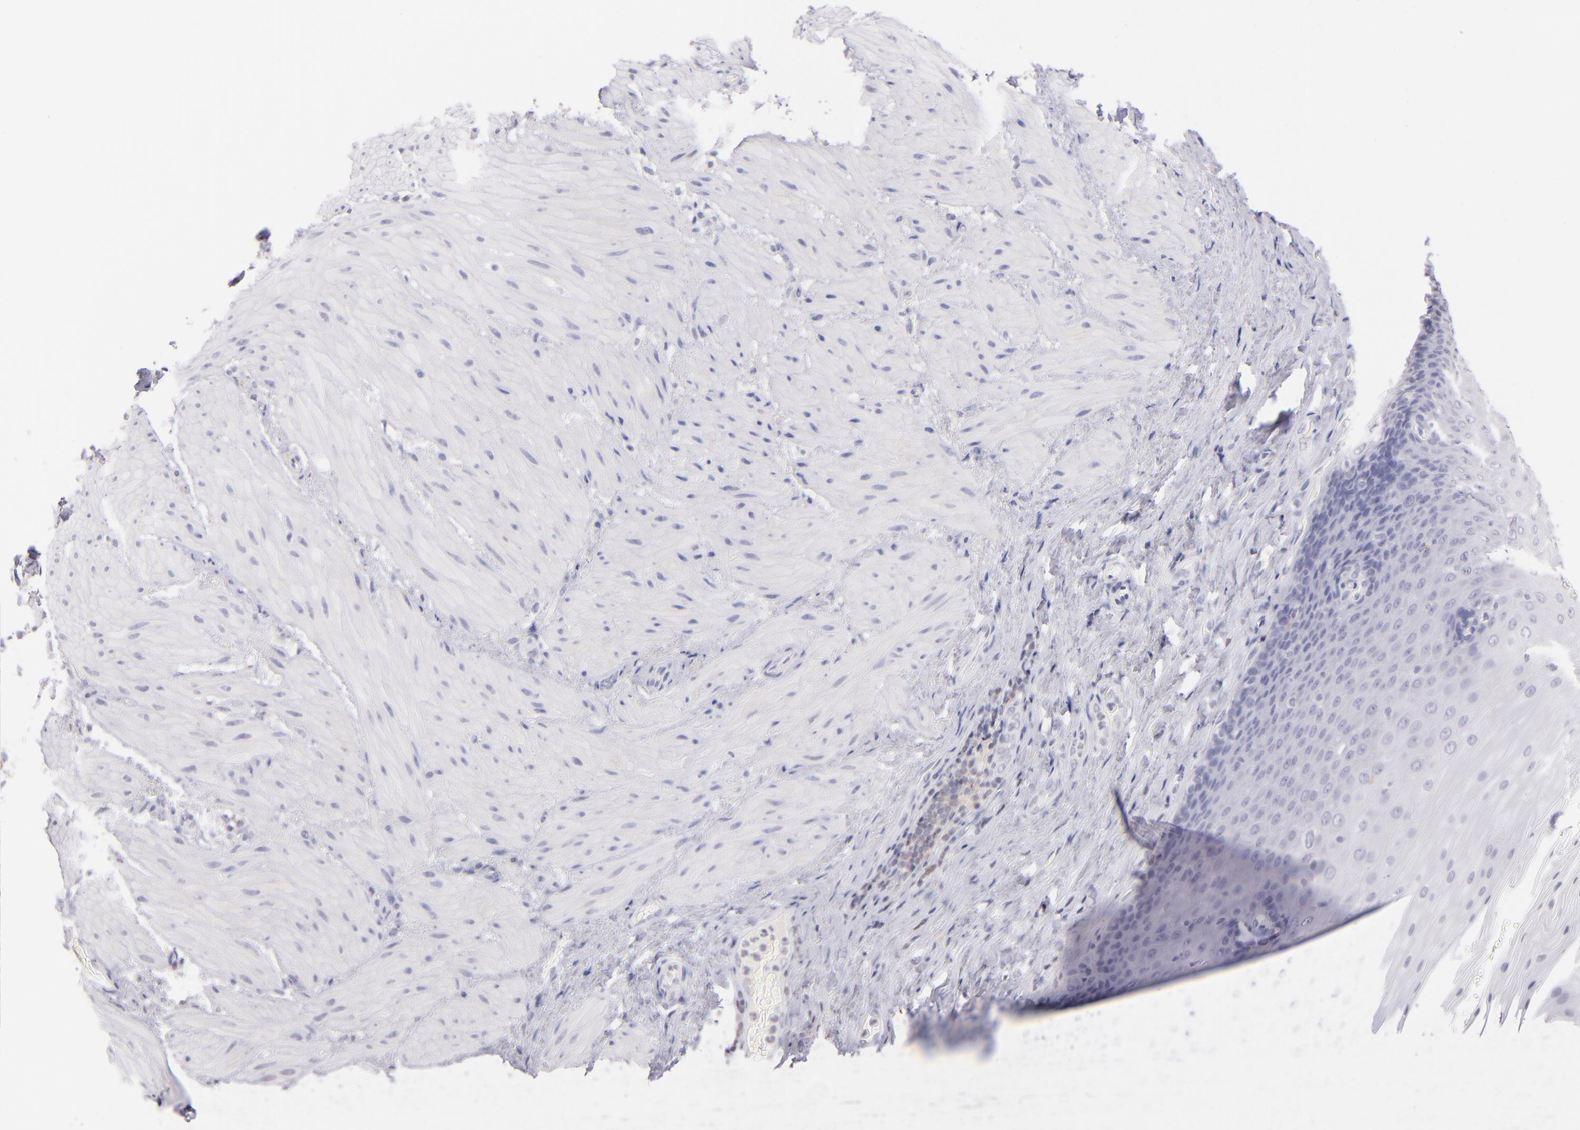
{"staining": {"intensity": "negative", "quantity": "none", "location": "none"}, "tissue": "esophagus", "cell_type": "Squamous epithelial cells", "image_type": "normal", "snomed": [{"axis": "morphology", "description": "Normal tissue, NOS"}, {"axis": "topography", "description": "Esophagus"}], "caption": "A high-resolution histopathology image shows IHC staining of normal esophagus, which shows no significant staining in squamous epithelial cells.", "gene": "IL2RA", "patient": {"sex": "male", "age": 62}}